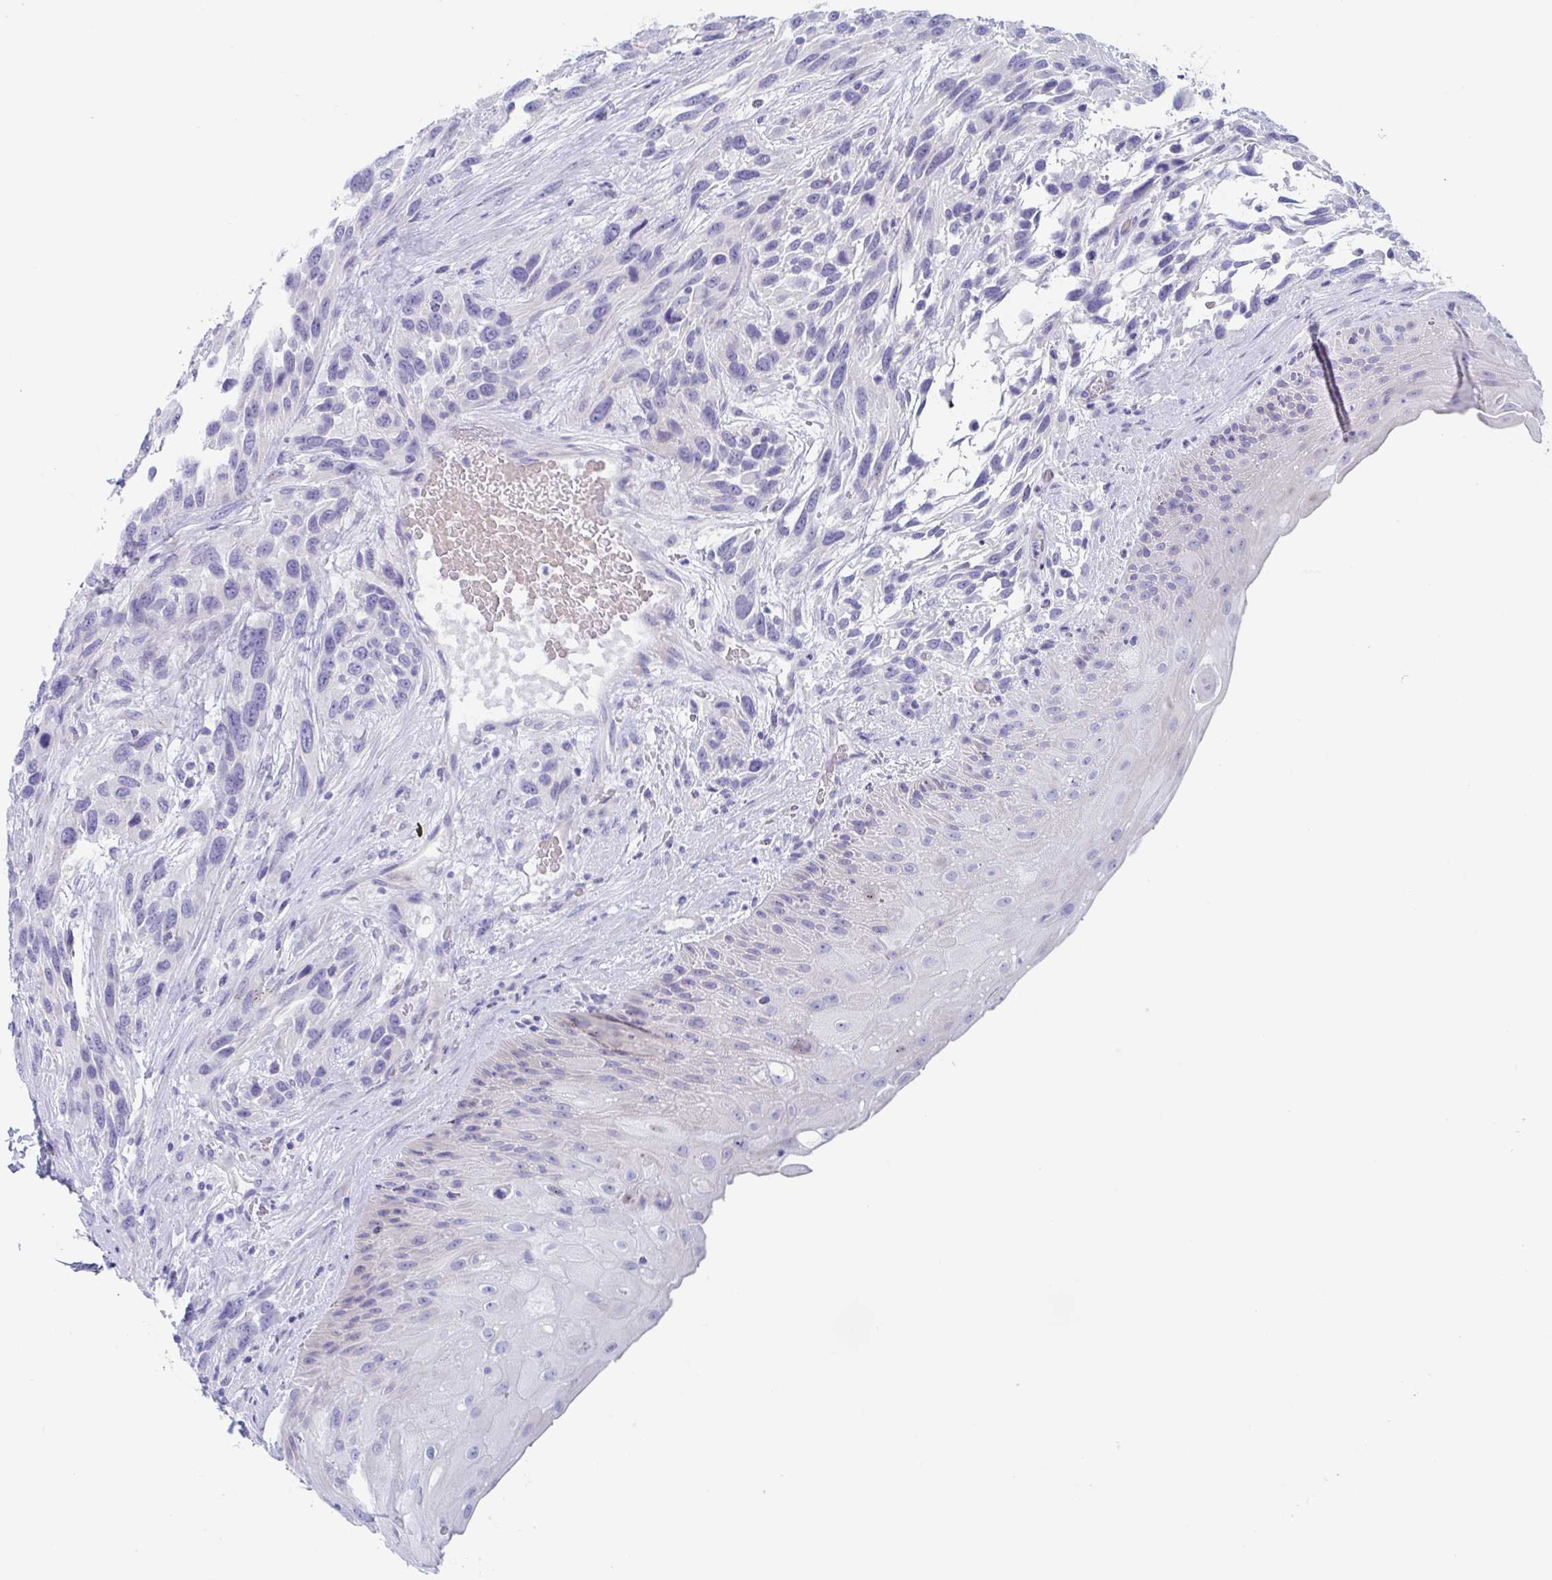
{"staining": {"intensity": "negative", "quantity": "none", "location": "none"}, "tissue": "urothelial cancer", "cell_type": "Tumor cells", "image_type": "cancer", "snomed": [{"axis": "morphology", "description": "Urothelial carcinoma, High grade"}, {"axis": "topography", "description": "Urinary bladder"}], "caption": "High-grade urothelial carcinoma was stained to show a protein in brown. There is no significant expression in tumor cells.", "gene": "ZPBP", "patient": {"sex": "female", "age": 70}}